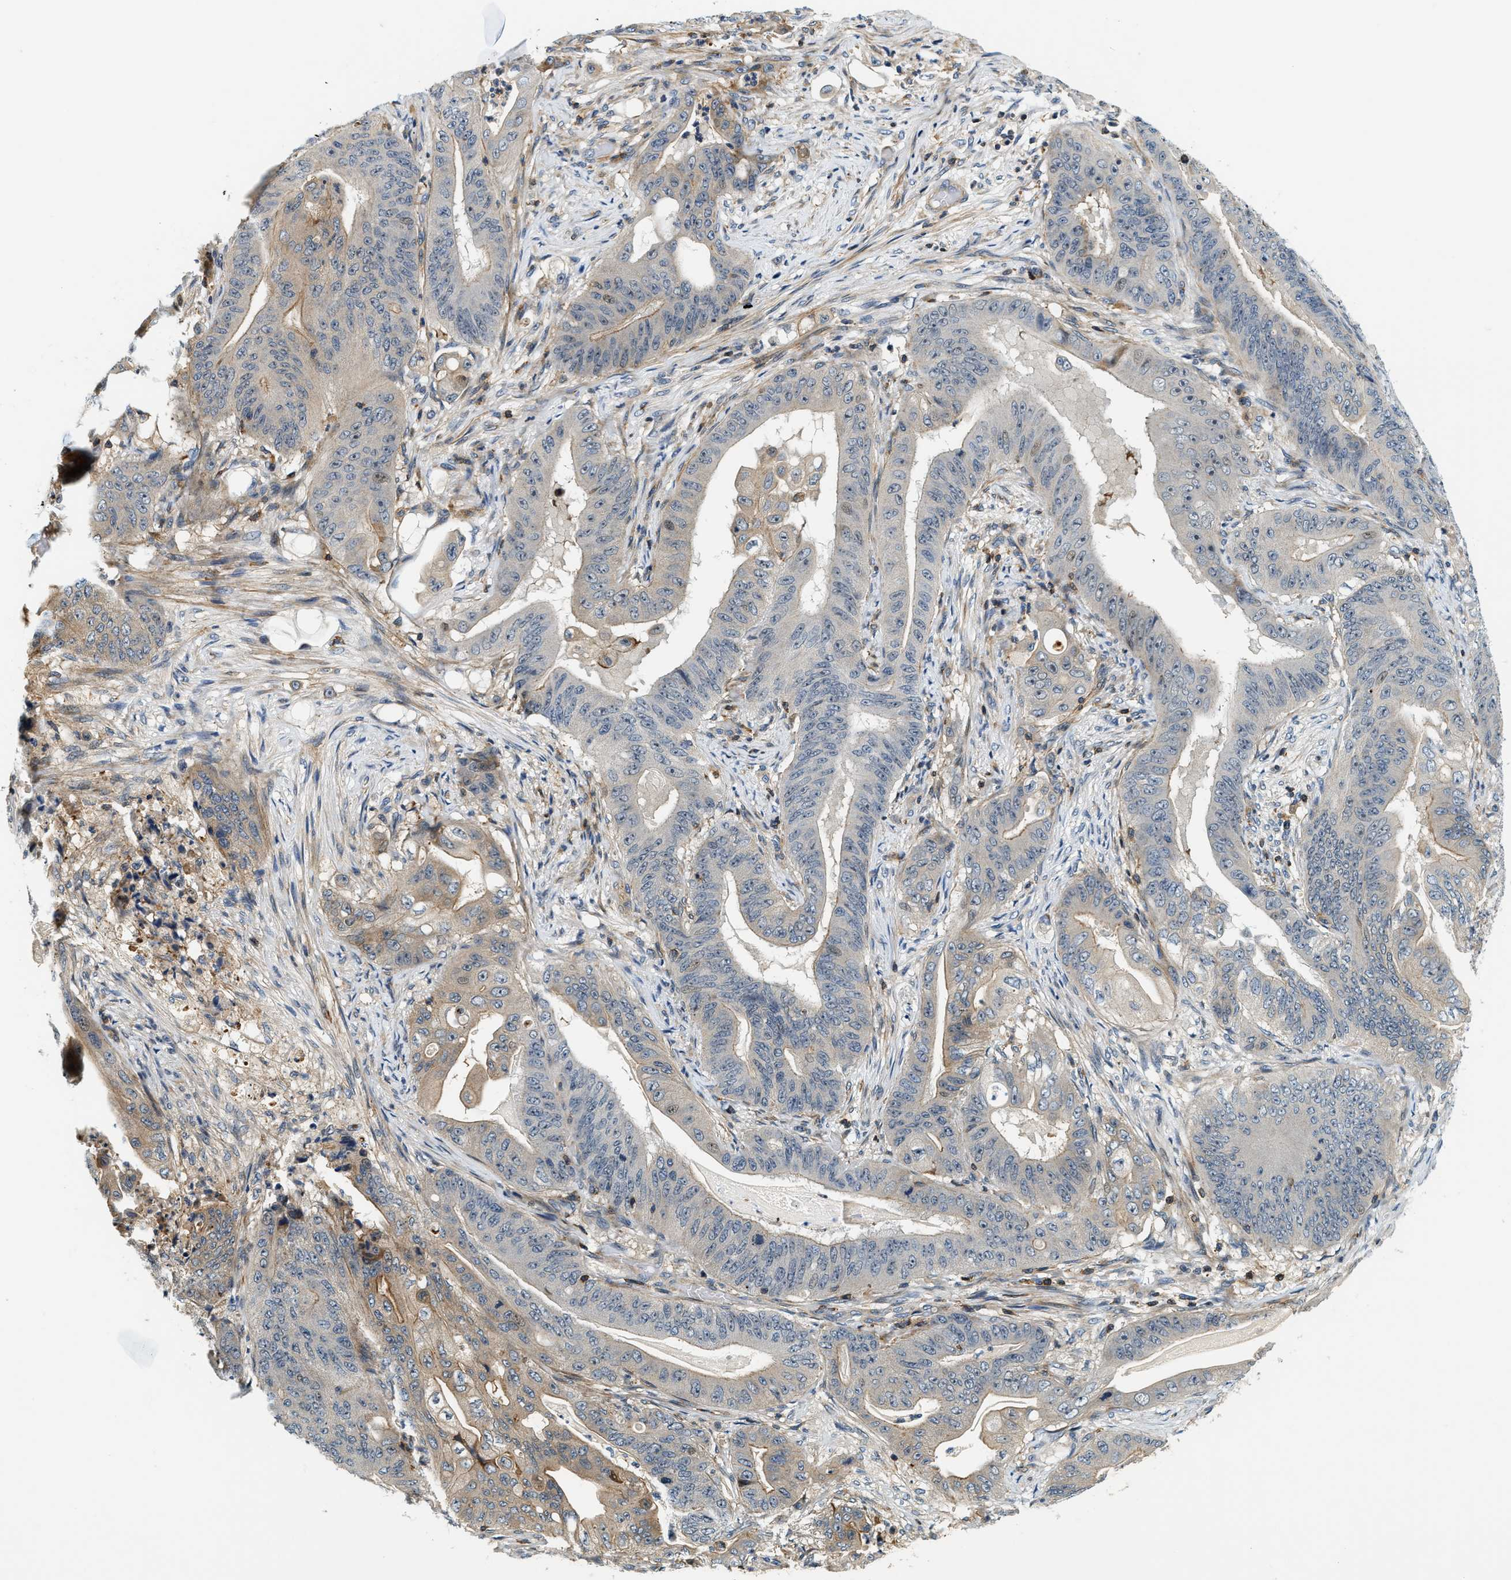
{"staining": {"intensity": "weak", "quantity": "<25%", "location": "cytoplasmic/membranous"}, "tissue": "stomach cancer", "cell_type": "Tumor cells", "image_type": "cancer", "snomed": [{"axis": "morphology", "description": "Adenocarcinoma, NOS"}, {"axis": "topography", "description": "Stomach"}], "caption": "This is a micrograph of immunohistochemistry staining of stomach adenocarcinoma, which shows no positivity in tumor cells.", "gene": "SAMD9", "patient": {"sex": "female", "age": 73}}